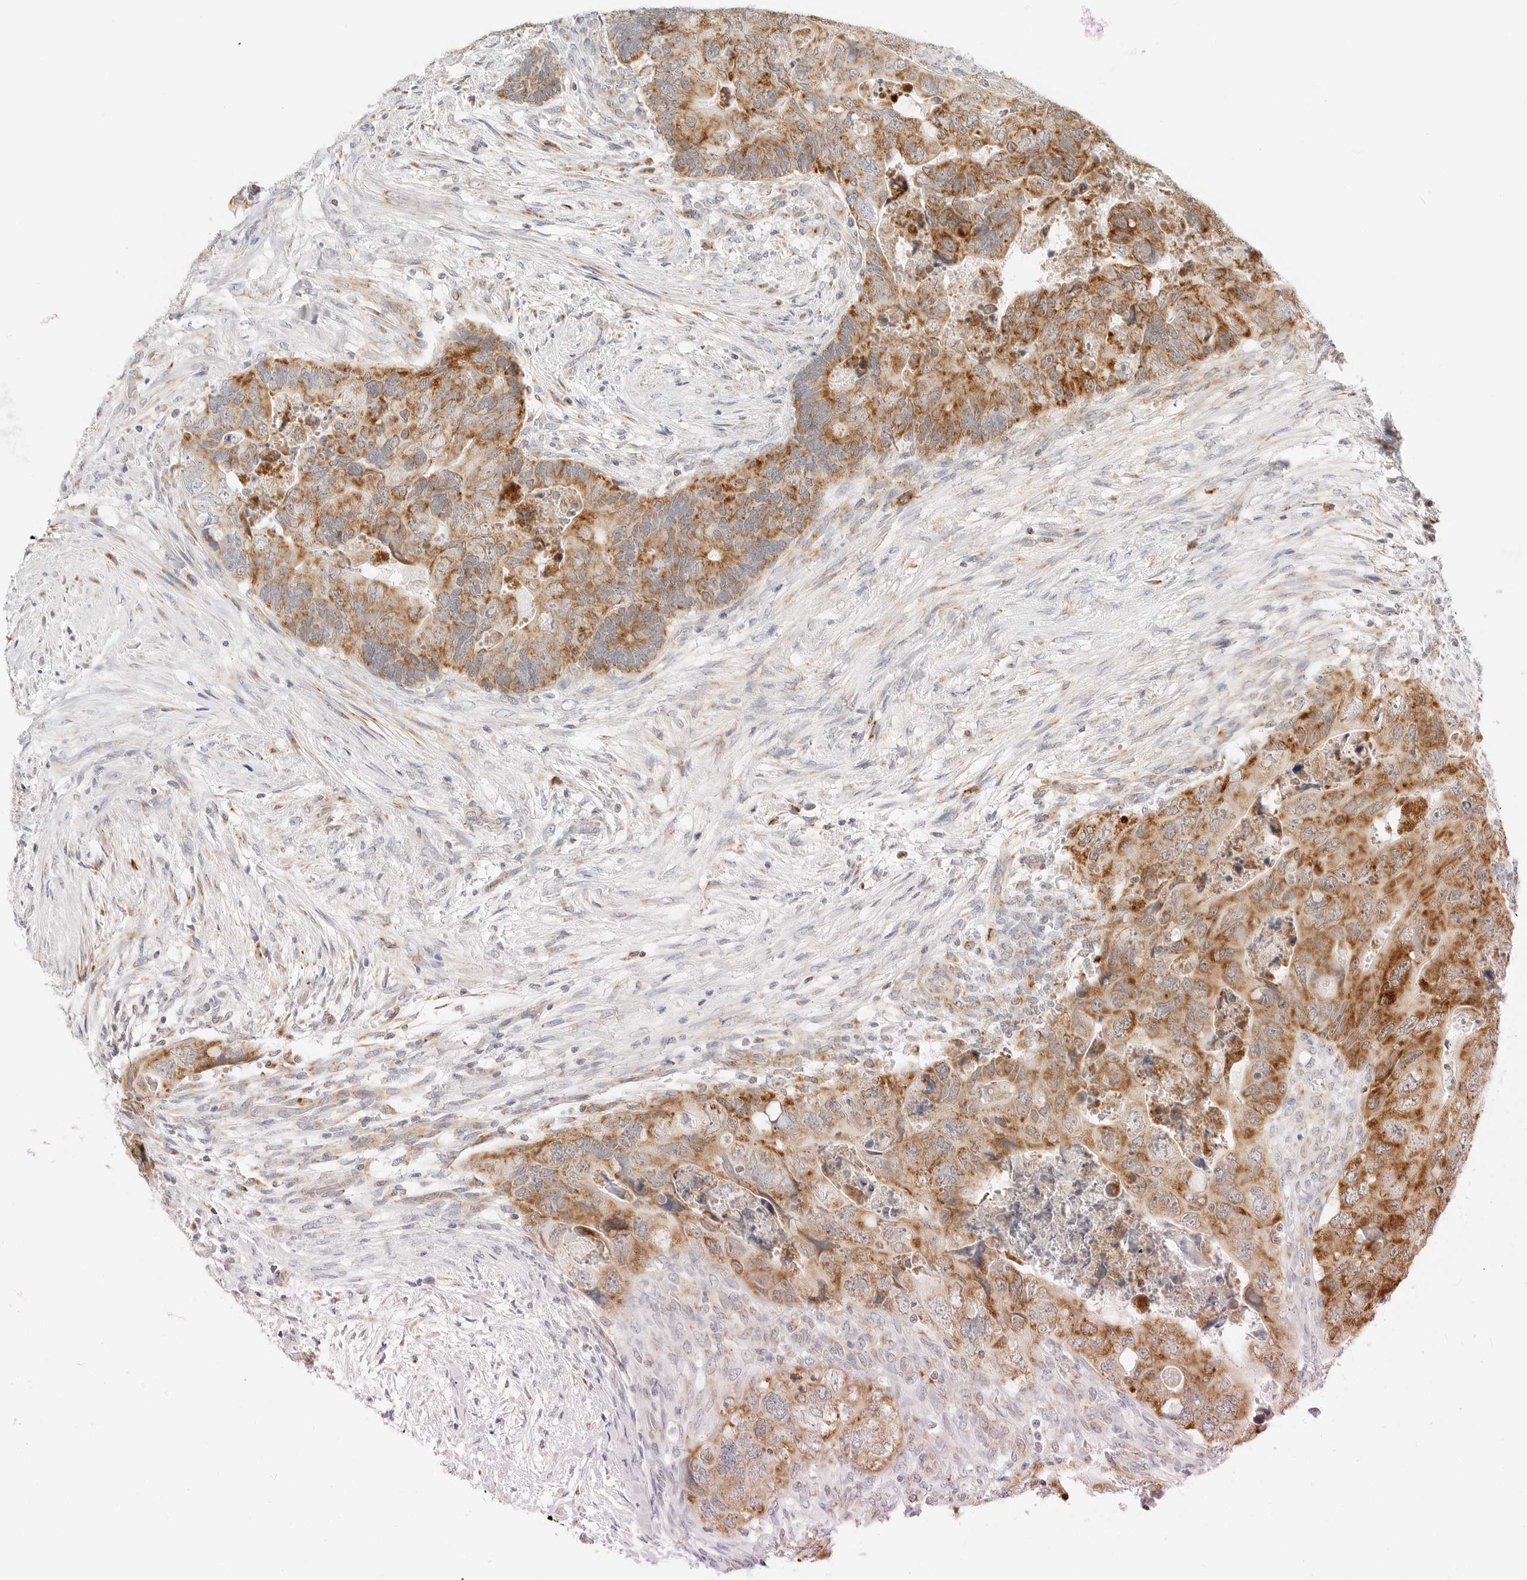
{"staining": {"intensity": "moderate", "quantity": ">75%", "location": "cytoplasmic/membranous"}, "tissue": "colorectal cancer", "cell_type": "Tumor cells", "image_type": "cancer", "snomed": [{"axis": "morphology", "description": "Adenocarcinoma, NOS"}, {"axis": "topography", "description": "Rectum"}], "caption": "Colorectal cancer stained with IHC shows moderate cytoplasmic/membranous staining in approximately >75% of tumor cells. (IHC, brightfield microscopy, high magnification).", "gene": "FH", "patient": {"sex": "male", "age": 63}}